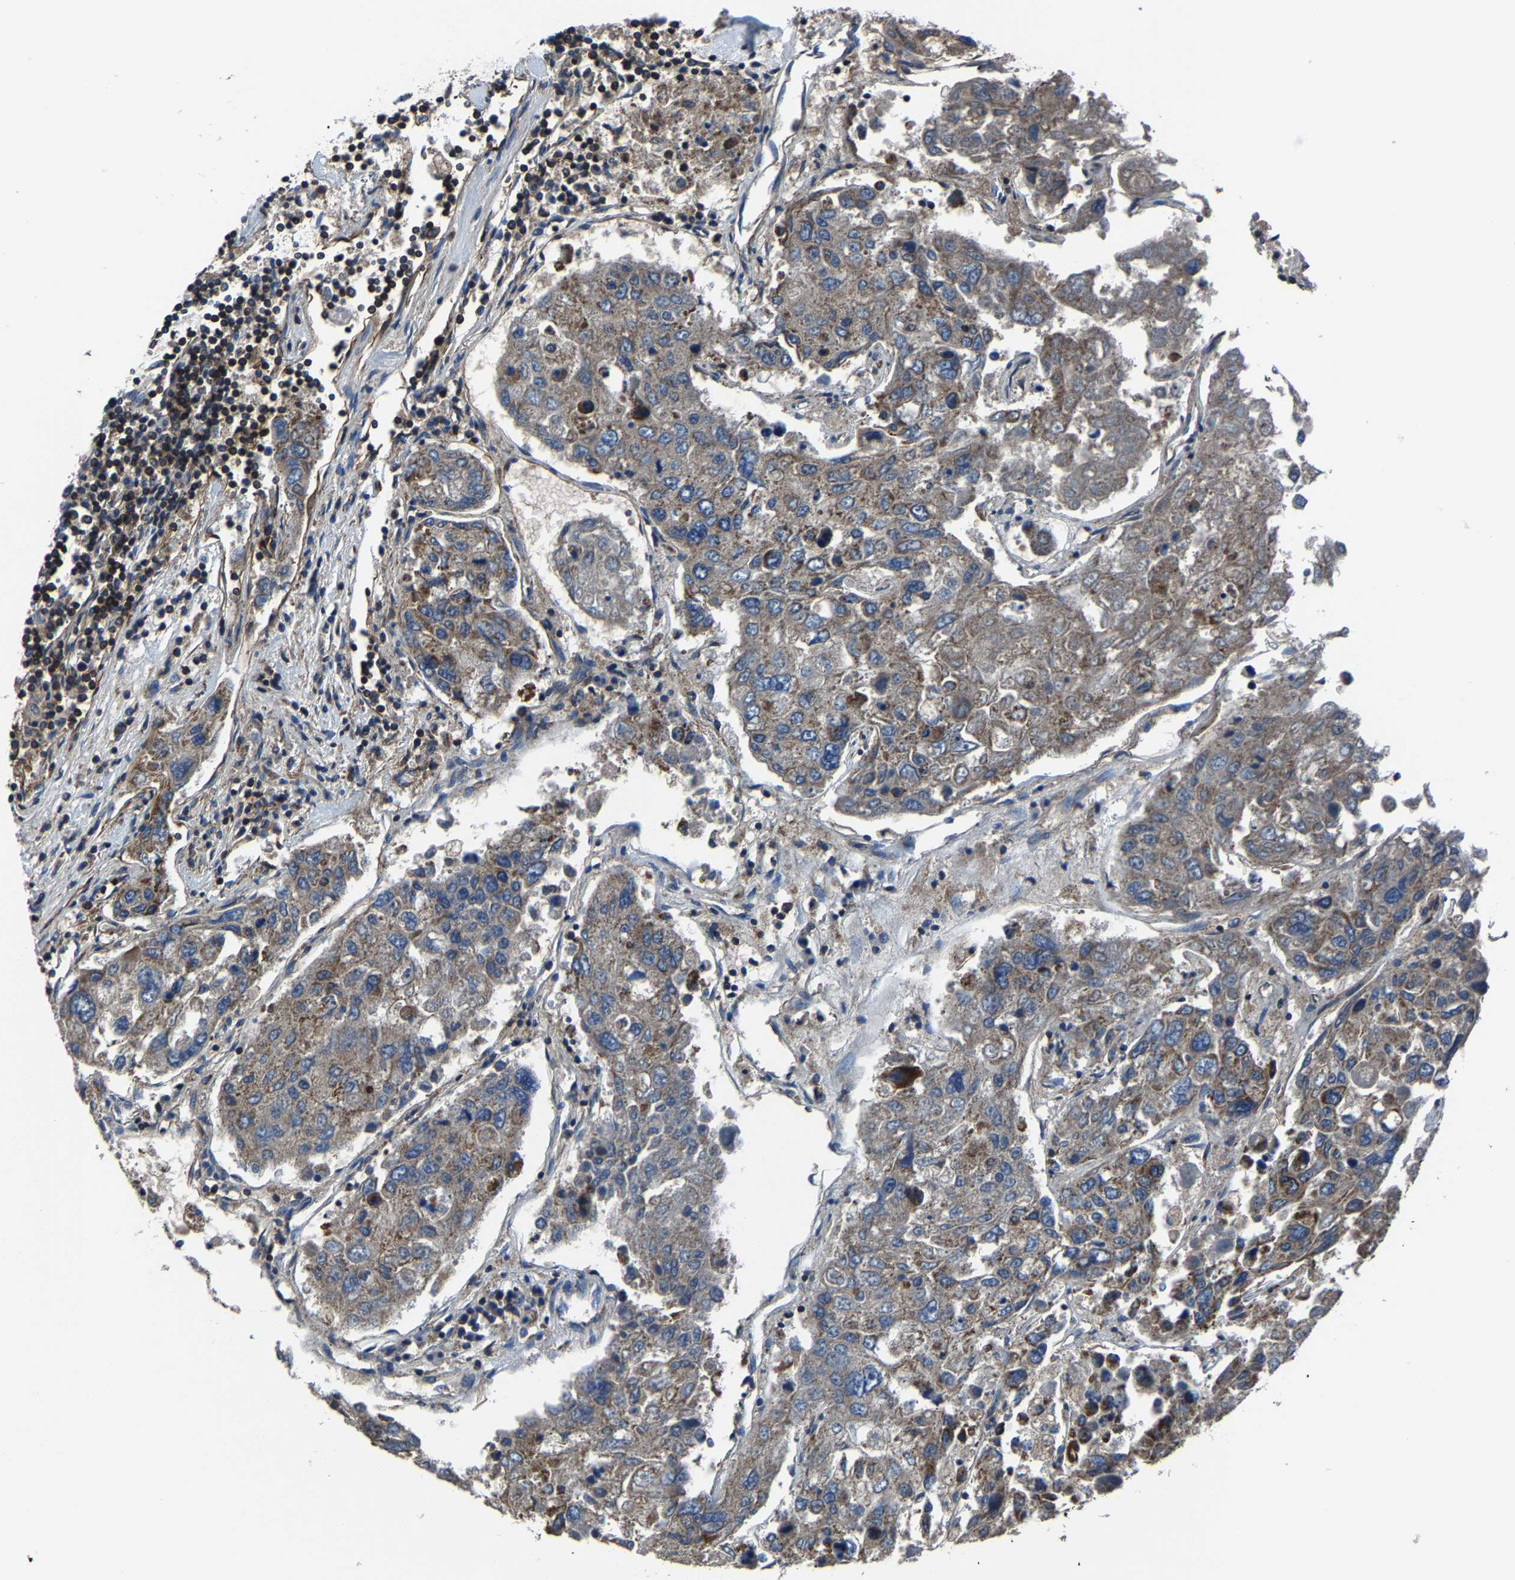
{"staining": {"intensity": "weak", "quantity": "25%-75%", "location": "cytoplasmic/membranous"}, "tissue": "urothelial cancer", "cell_type": "Tumor cells", "image_type": "cancer", "snomed": [{"axis": "morphology", "description": "Urothelial carcinoma, High grade"}, {"axis": "topography", "description": "Lymph node"}, {"axis": "topography", "description": "Urinary bladder"}], "caption": "High-grade urothelial carcinoma stained with immunohistochemistry demonstrates weak cytoplasmic/membranous staining in approximately 25%-75% of tumor cells.", "gene": "KIAA1958", "patient": {"sex": "male", "age": 51}}